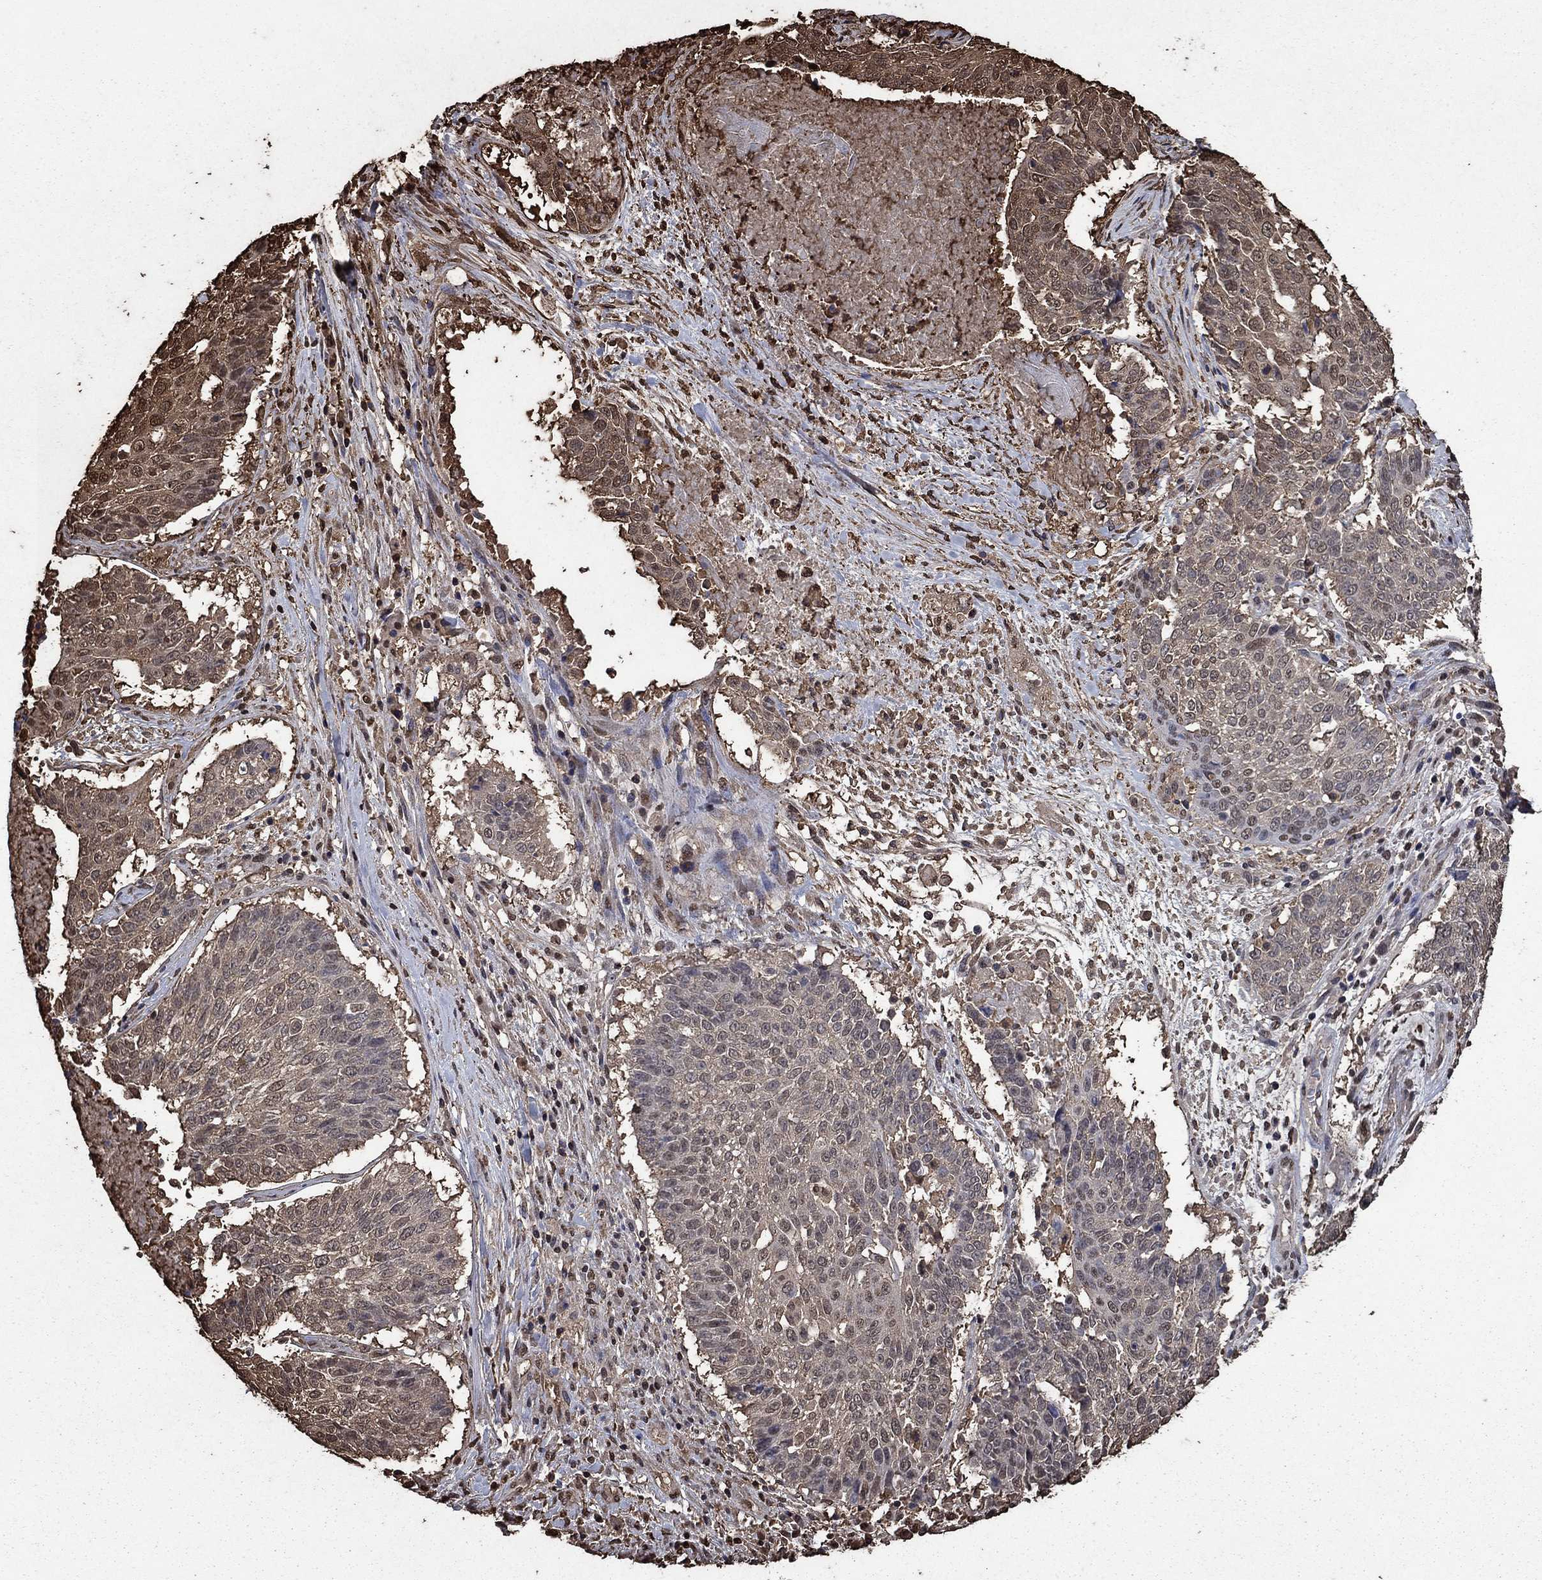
{"staining": {"intensity": "weak", "quantity": "25%-75%", "location": "cytoplasmic/membranous"}, "tissue": "lung cancer", "cell_type": "Tumor cells", "image_type": "cancer", "snomed": [{"axis": "morphology", "description": "Squamous cell carcinoma, NOS"}, {"axis": "topography", "description": "Lung"}], "caption": "DAB (3,3'-diaminobenzidine) immunohistochemical staining of human lung cancer (squamous cell carcinoma) exhibits weak cytoplasmic/membranous protein staining in about 25%-75% of tumor cells.", "gene": "GAPDH", "patient": {"sex": "male", "age": 64}}